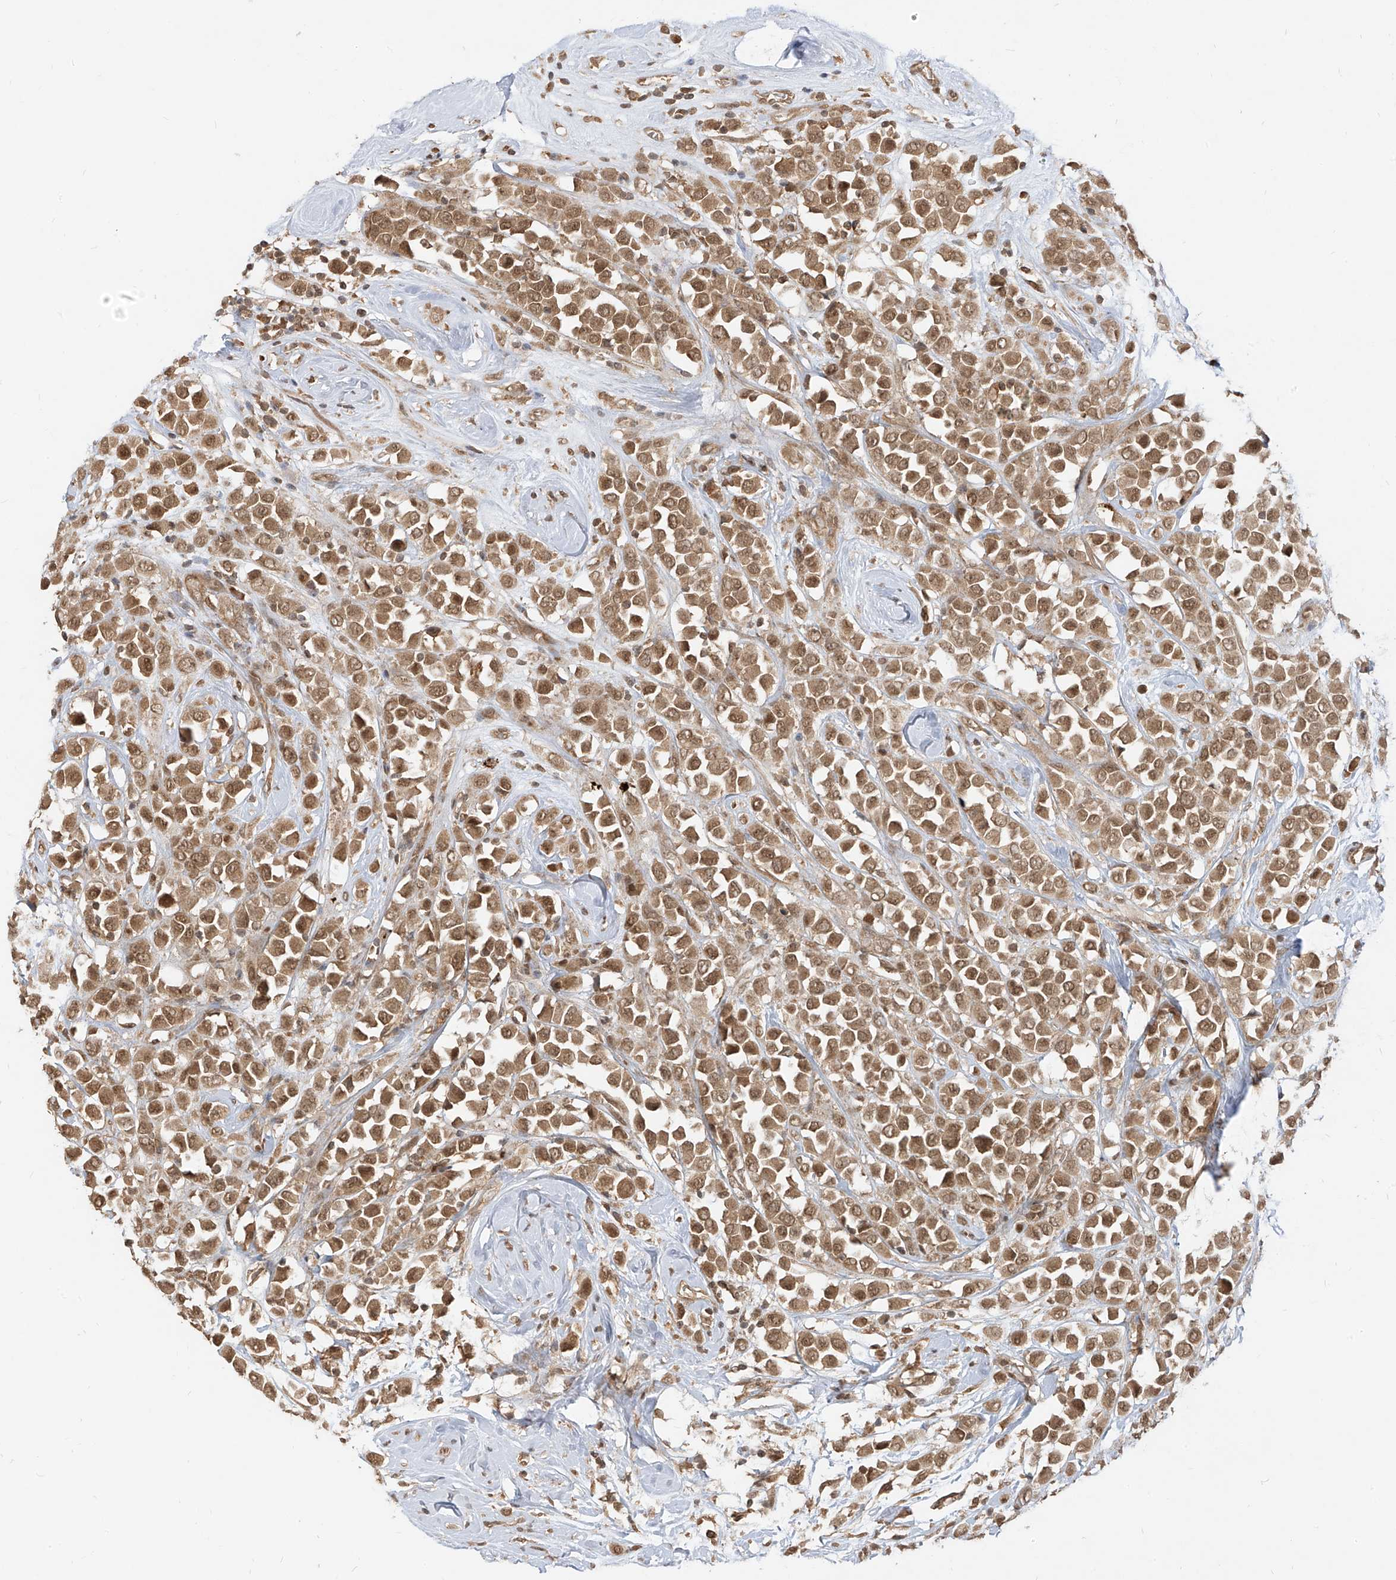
{"staining": {"intensity": "moderate", "quantity": ">75%", "location": "cytoplasmic/membranous,nuclear"}, "tissue": "breast cancer", "cell_type": "Tumor cells", "image_type": "cancer", "snomed": [{"axis": "morphology", "description": "Duct carcinoma"}, {"axis": "topography", "description": "Breast"}], "caption": "IHC (DAB (3,3'-diaminobenzidine)) staining of breast cancer exhibits moderate cytoplasmic/membranous and nuclear protein expression in about >75% of tumor cells.", "gene": "LCOR", "patient": {"sex": "female", "age": 61}}